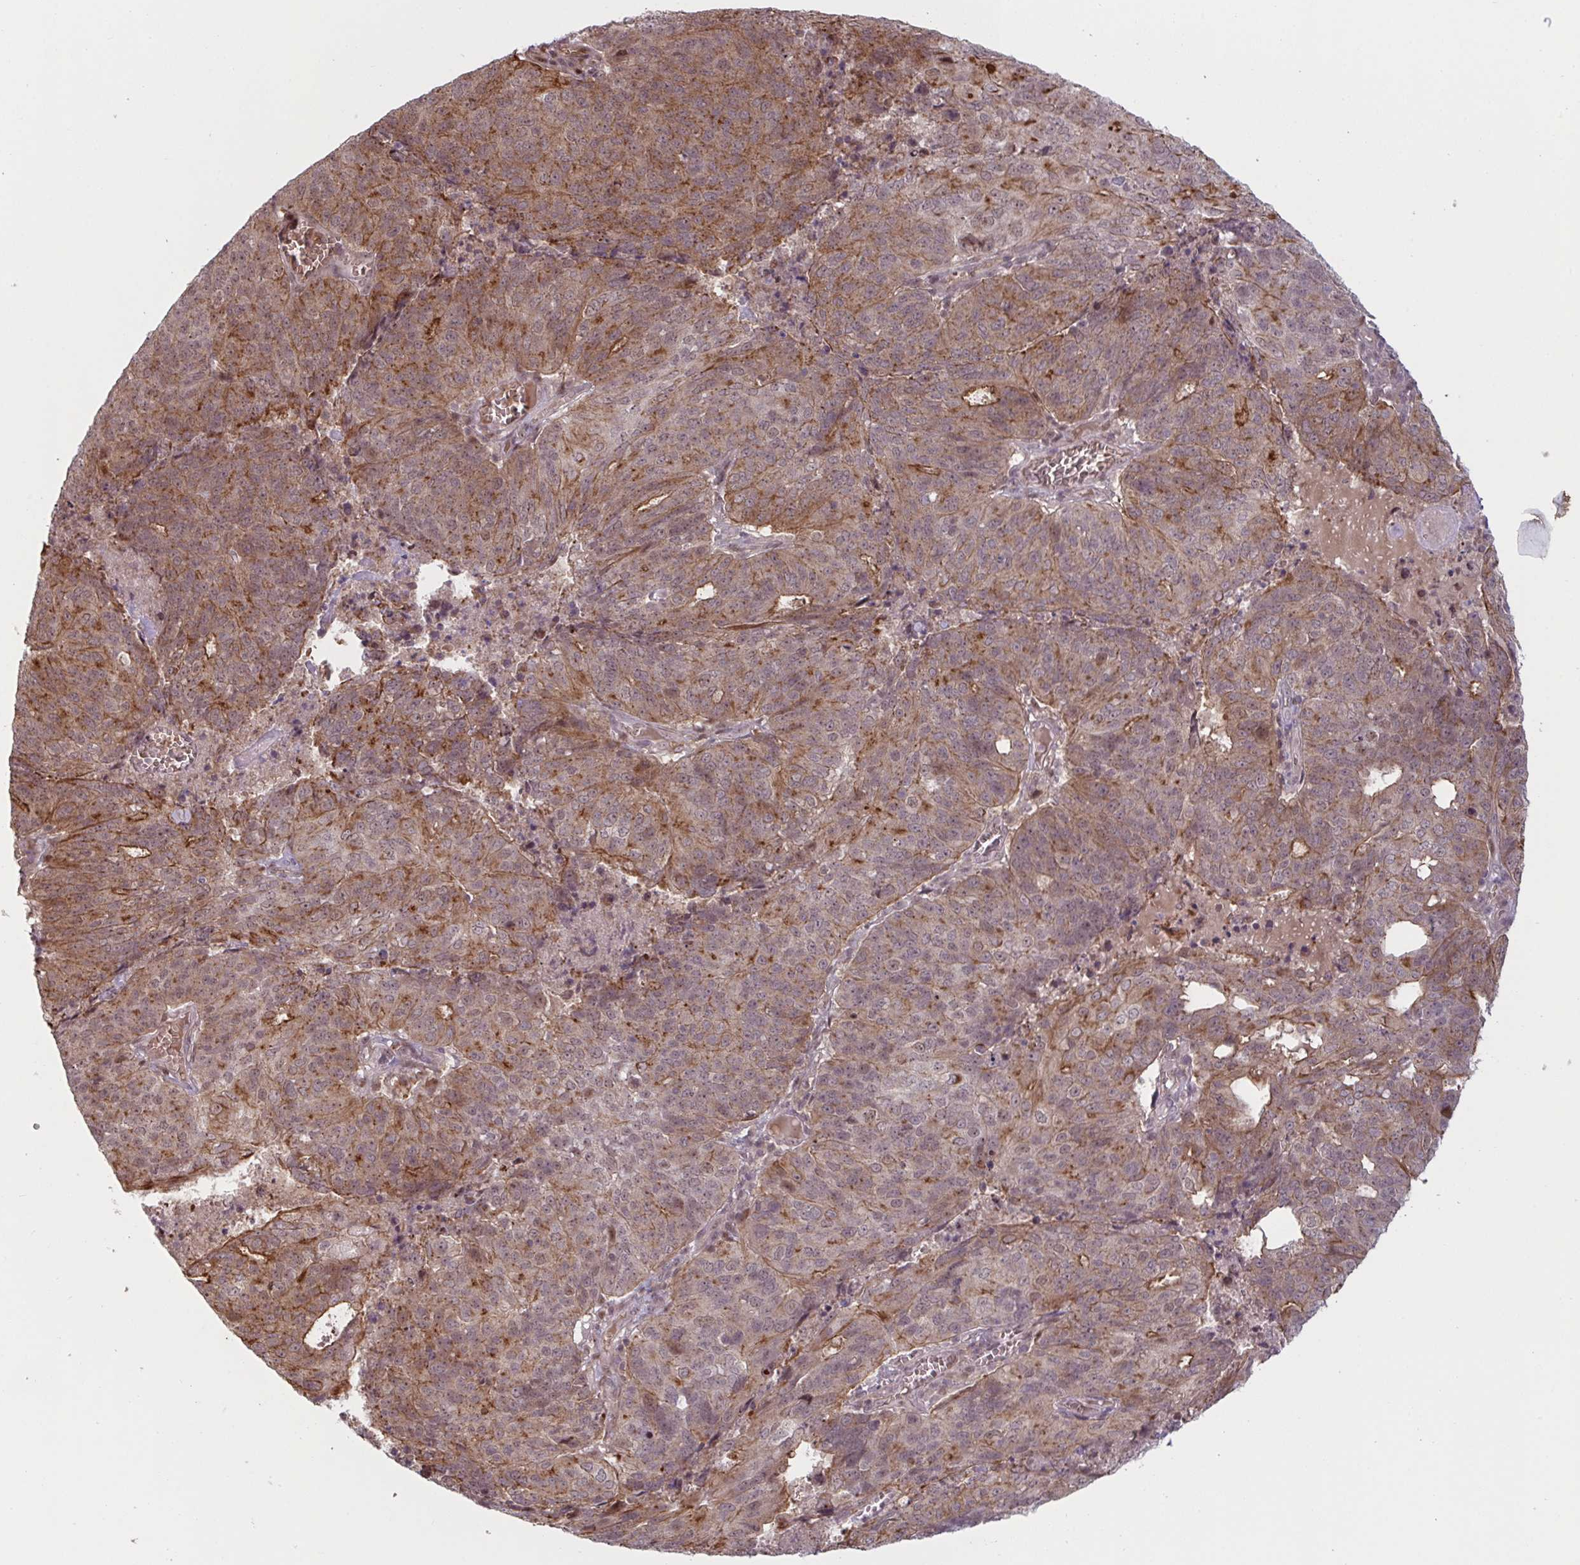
{"staining": {"intensity": "moderate", "quantity": ">75%", "location": "cytoplasmic/membranous,nuclear"}, "tissue": "endometrial cancer", "cell_type": "Tumor cells", "image_type": "cancer", "snomed": [{"axis": "morphology", "description": "Adenocarcinoma, NOS"}, {"axis": "topography", "description": "Endometrium"}], "caption": "Immunohistochemical staining of human endometrial adenocarcinoma exhibits moderate cytoplasmic/membranous and nuclear protein staining in about >75% of tumor cells.", "gene": "NLRP13", "patient": {"sex": "female", "age": 82}}